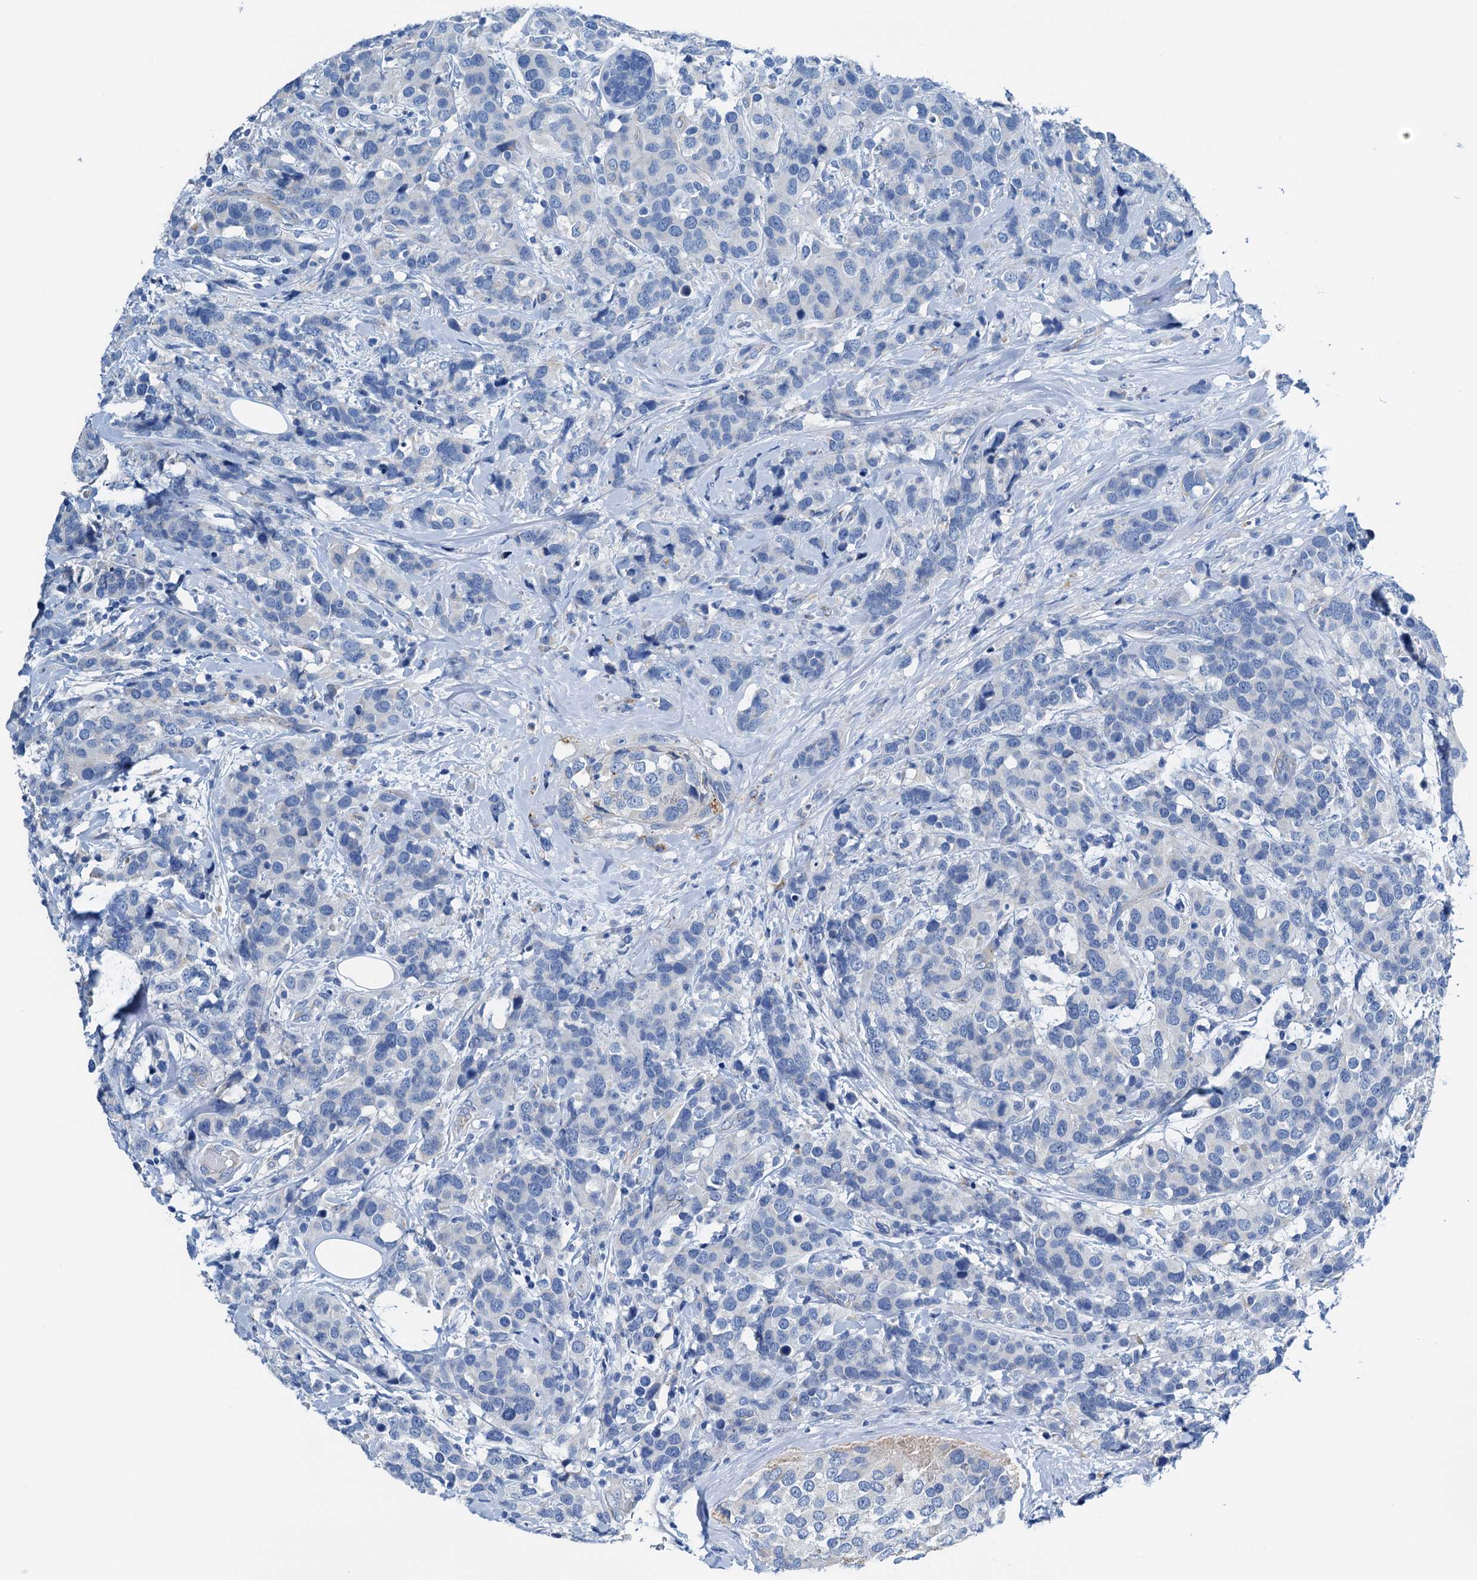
{"staining": {"intensity": "negative", "quantity": "none", "location": "none"}, "tissue": "breast cancer", "cell_type": "Tumor cells", "image_type": "cancer", "snomed": [{"axis": "morphology", "description": "Lobular carcinoma"}, {"axis": "topography", "description": "Breast"}], "caption": "High magnification brightfield microscopy of breast lobular carcinoma stained with DAB (3,3'-diaminobenzidine) (brown) and counterstained with hematoxylin (blue): tumor cells show no significant staining.", "gene": "C1QTNF4", "patient": {"sex": "female", "age": 59}}